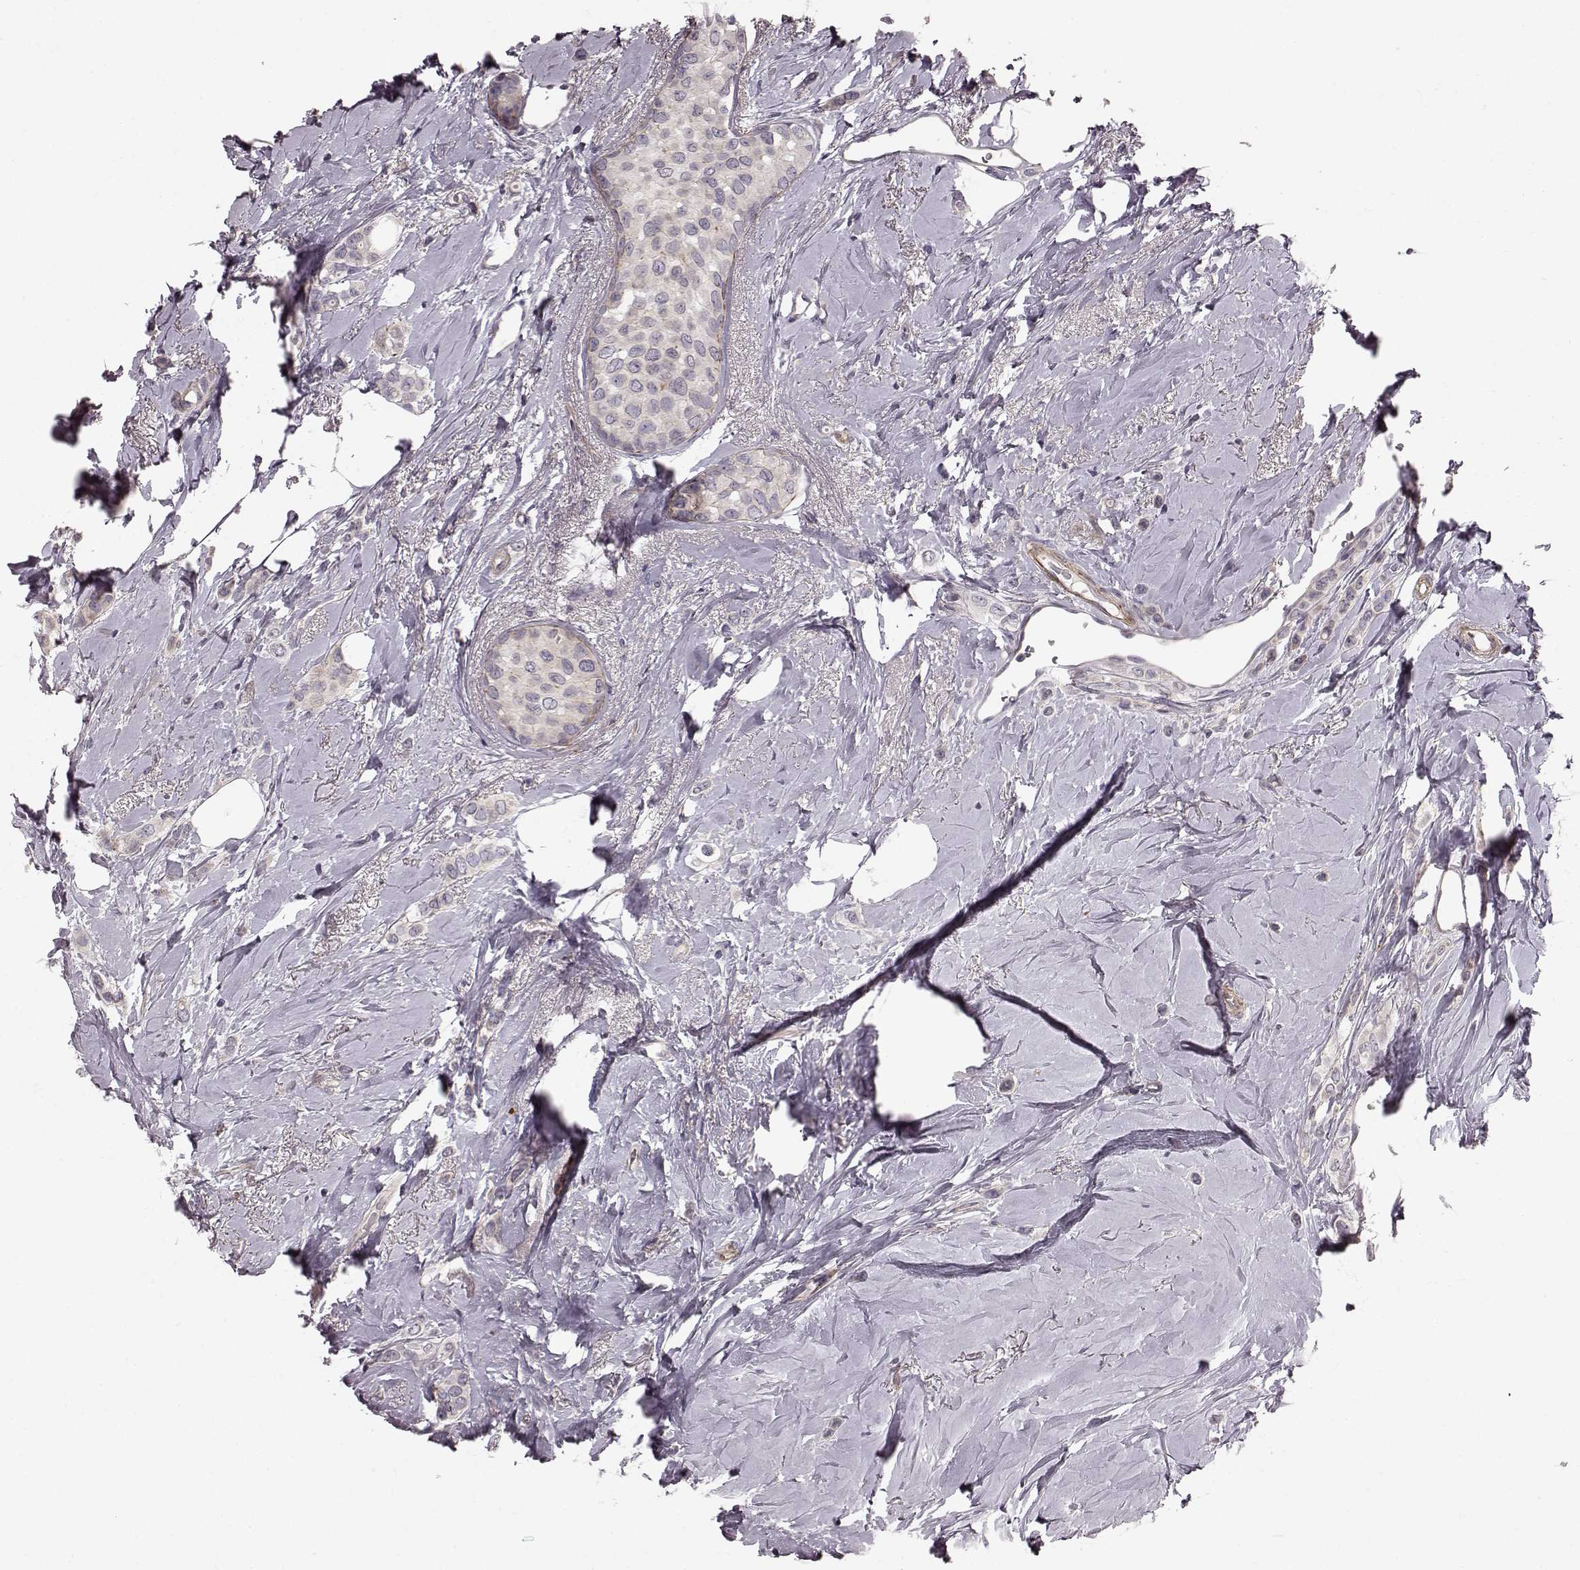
{"staining": {"intensity": "negative", "quantity": "none", "location": "none"}, "tissue": "breast cancer", "cell_type": "Tumor cells", "image_type": "cancer", "snomed": [{"axis": "morphology", "description": "Lobular carcinoma"}, {"axis": "topography", "description": "Breast"}], "caption": "Immunohistochemistry (IHC) image of neoplastic tissue: human breast cancer (lobular carcinoma) stained with DAB displays no significant protein staining in tumor cells.", "gene": "SLC22A18", "patient": {"sex": "female", "age": 66}}